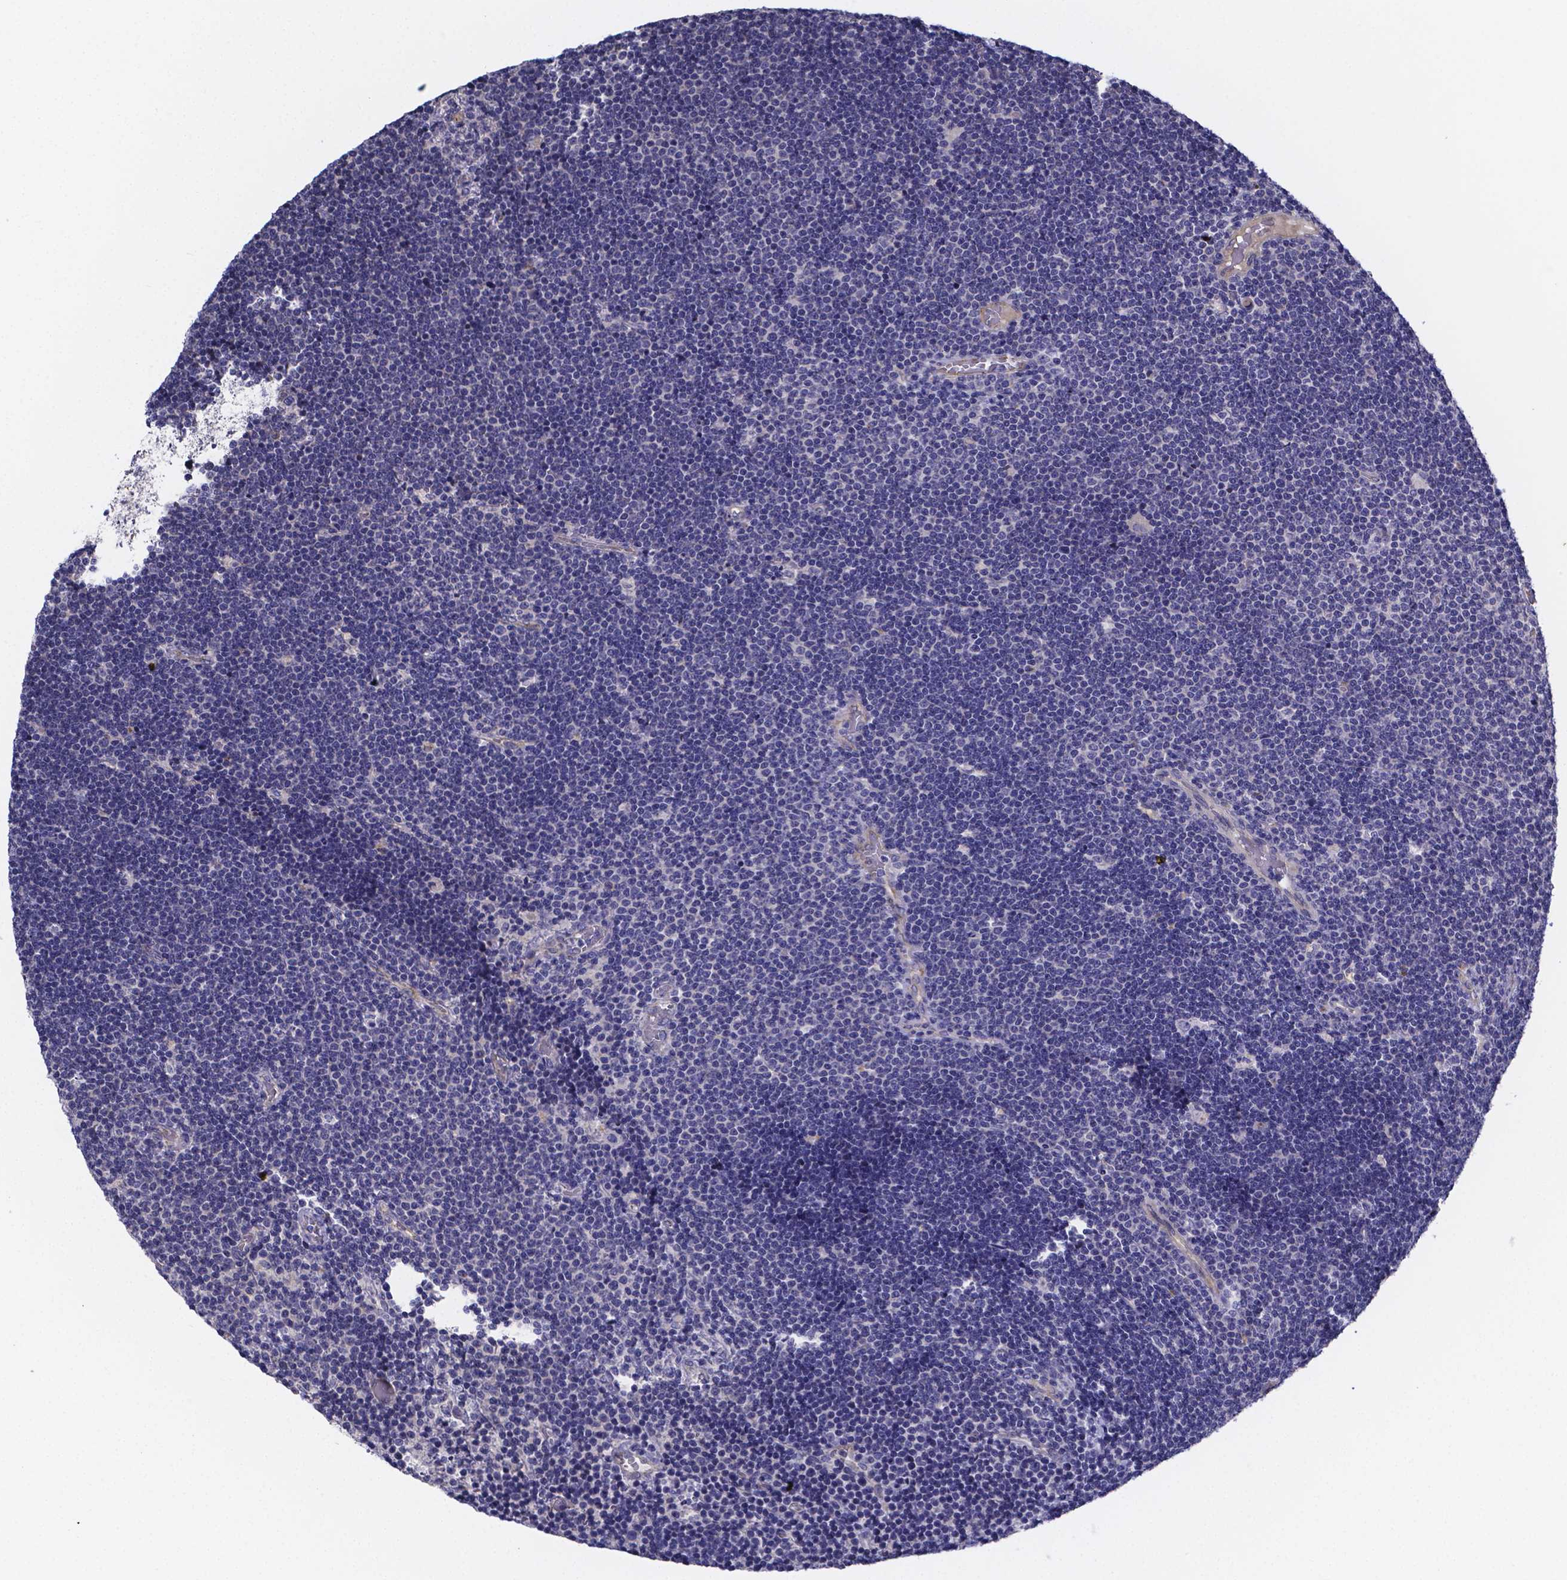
{"staining": {"intensity": "negative", "quantity": "none", "location": "none"}, "tissue": "lymphoma", "cell_type": "Tumor cells", "image_type": "cancer", "snomed": [{"axis": "morphology", "description": "Malignant lymphoma, non-Hodgkin's type, Low grade"}, {"axis": "topography", "description": "Brain"}], "caption": "IHC photomicrograph of human lymphoma stained for a protein (brown), which demonstrates no staining in tumor cells.", "gene": "SFRP4", "patient": {"sex": "female", "age": 66}}